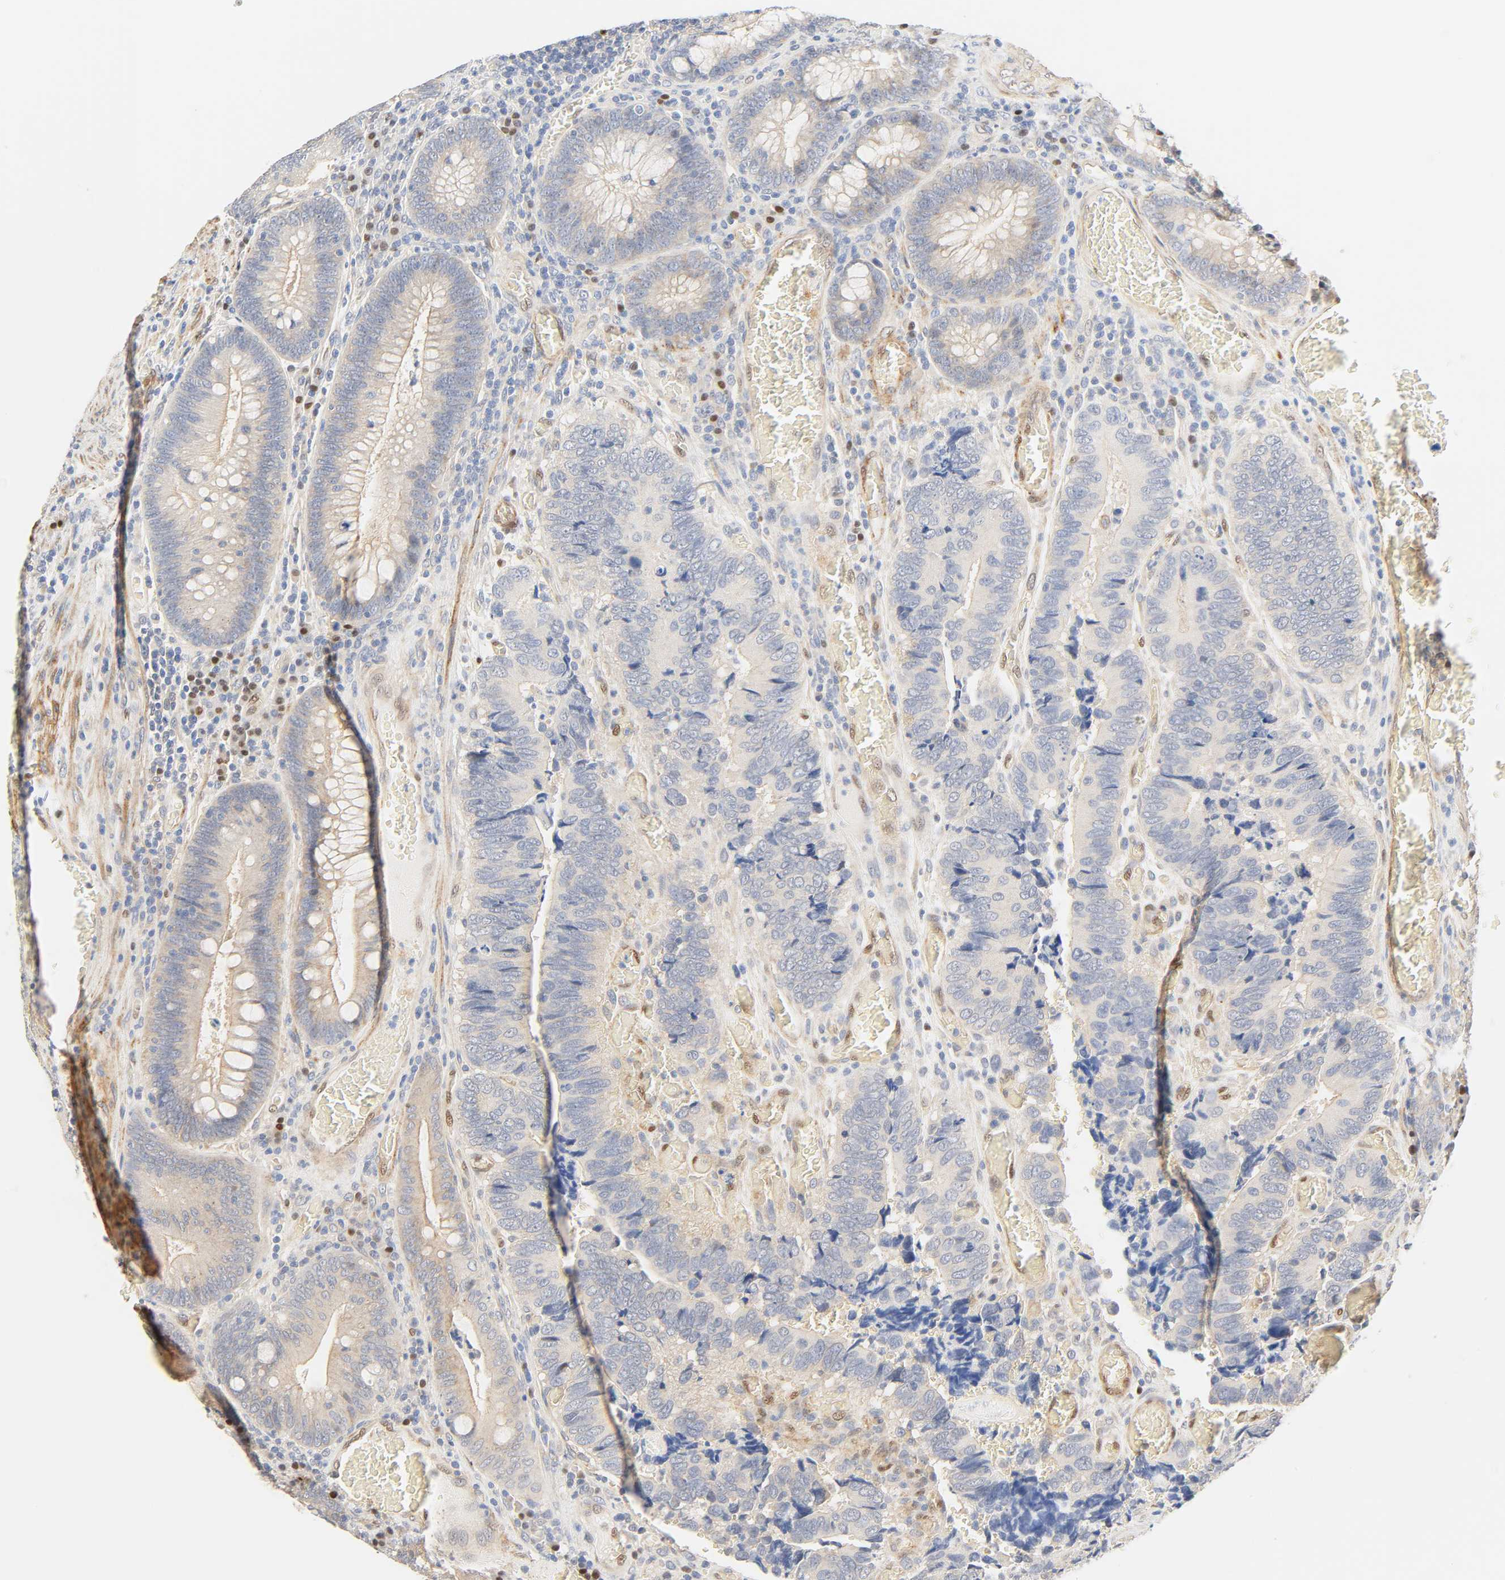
{"staining": {"intensity": "negative", "quantity": "none", "location": "none"}, "tissue": "colorectal cancer", "cell_type": "Tumor cells", "image_type": "cancer", "snomed": [{"axis": "morphology", "description": "Adenocarcinoma, NOS"}, {"axis": "topography", "description": "Colon"}], "caption": "Tumor cells show no significant expression in colorectal adenocarcinoma. (DAB (3,3'-diaminobenzidine) immunohistochemistry visualized using brightfield microscopy, high magnification).", "gene": "BORCS8-MEF2B", "patient": {"sex": "male", "age": 72}}